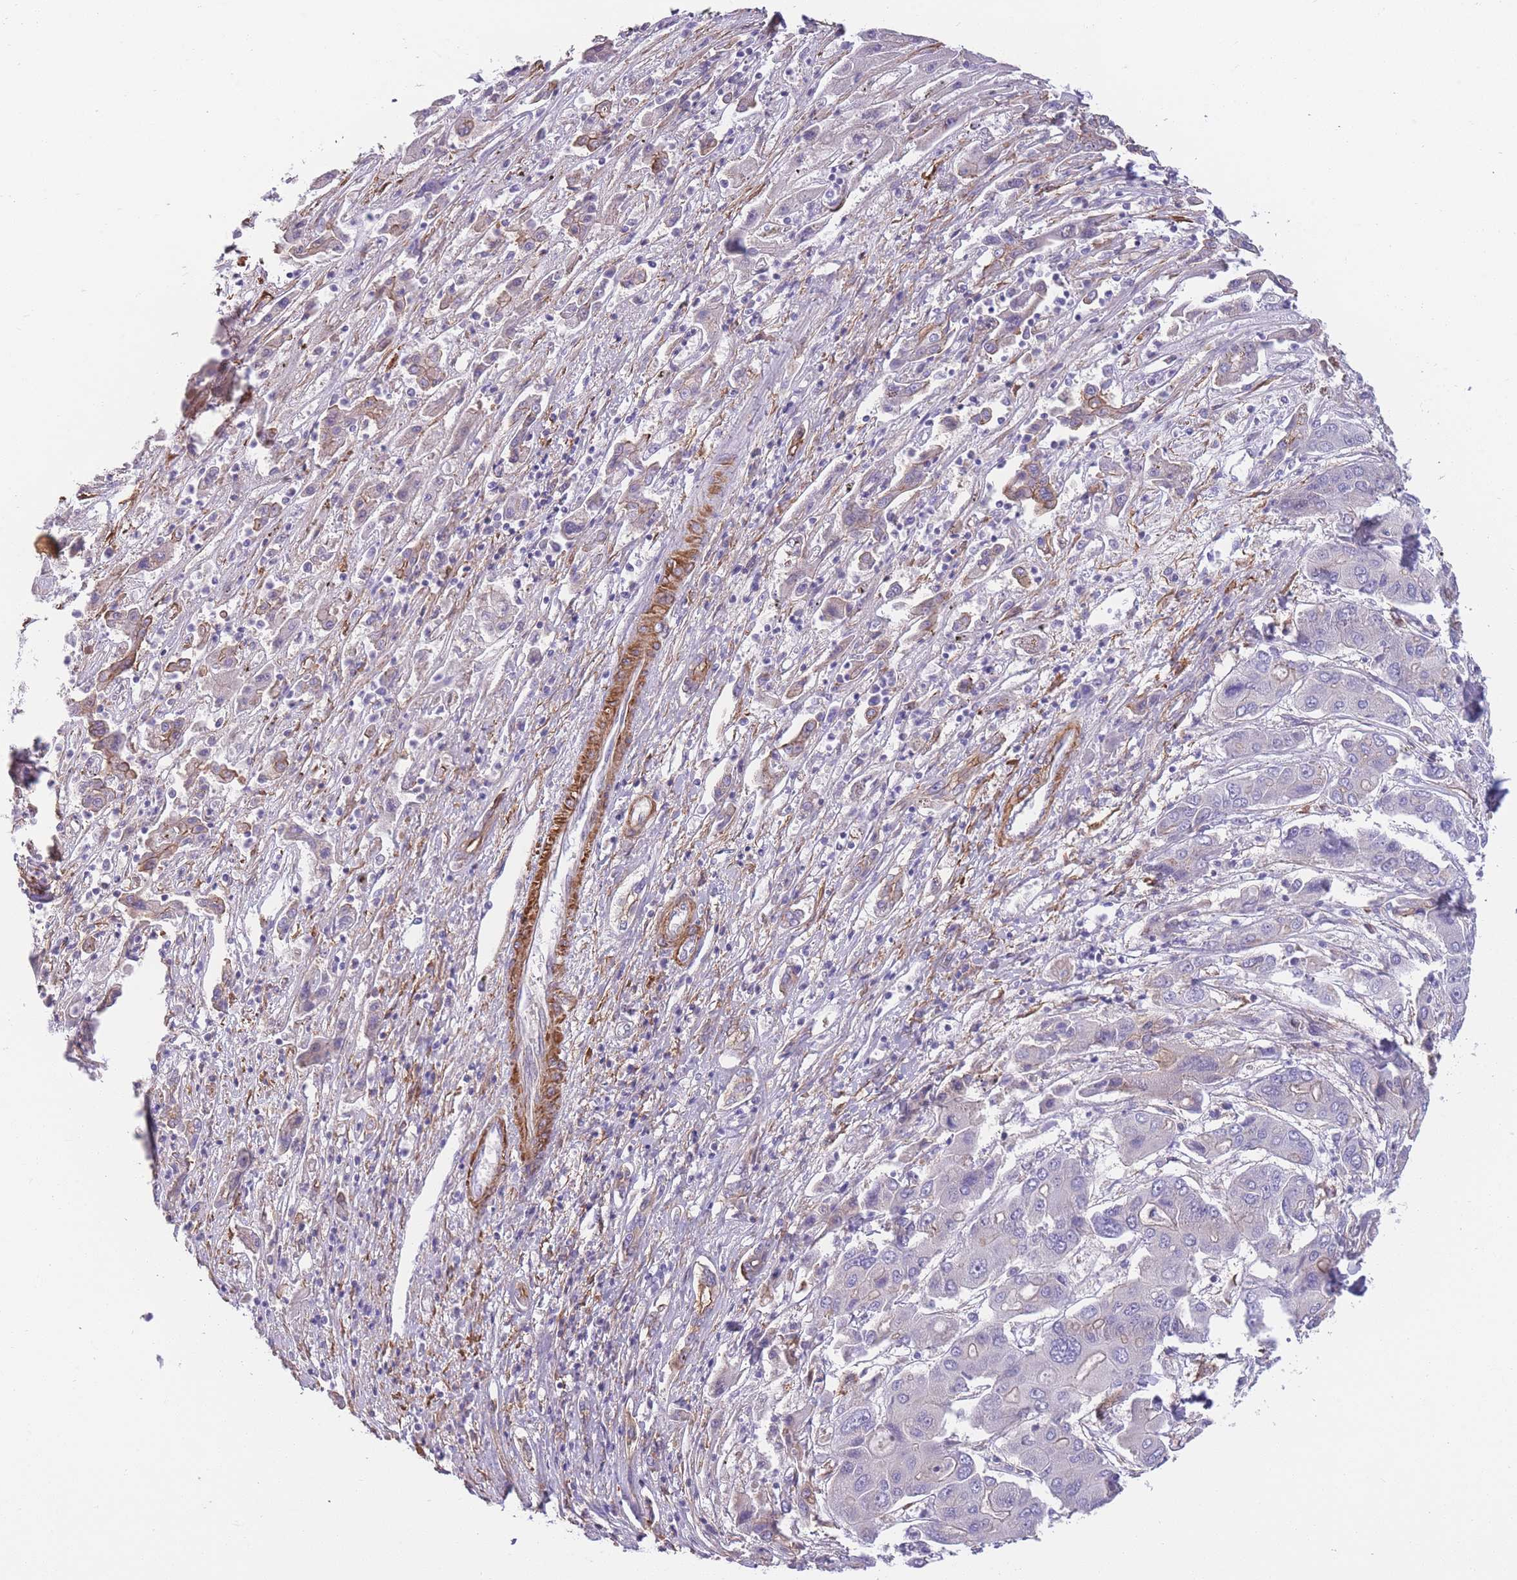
{"staining": {"intensity": "negative", "quantity": "none", "location": "none"}, "tissue": "liver cancer", "cell_type": "Tumor cells", "image_type": "cancer", "snomed": [{"axis": "morphology", "description": "Cholangiocarcinoma"}, {"axis": "topography", "description": "Liver"}], "caption": "Tumor cells are negative for protein expression in human liver cancer (cholangiocarcinoma). The staining is performed using DAB (3,3'-diaminobenzidine) brown chromogen with nuclei counter-stained in using hematoxylin.", "gene": "FAM124A", "patient": {"sex": "male", "age": 67}}